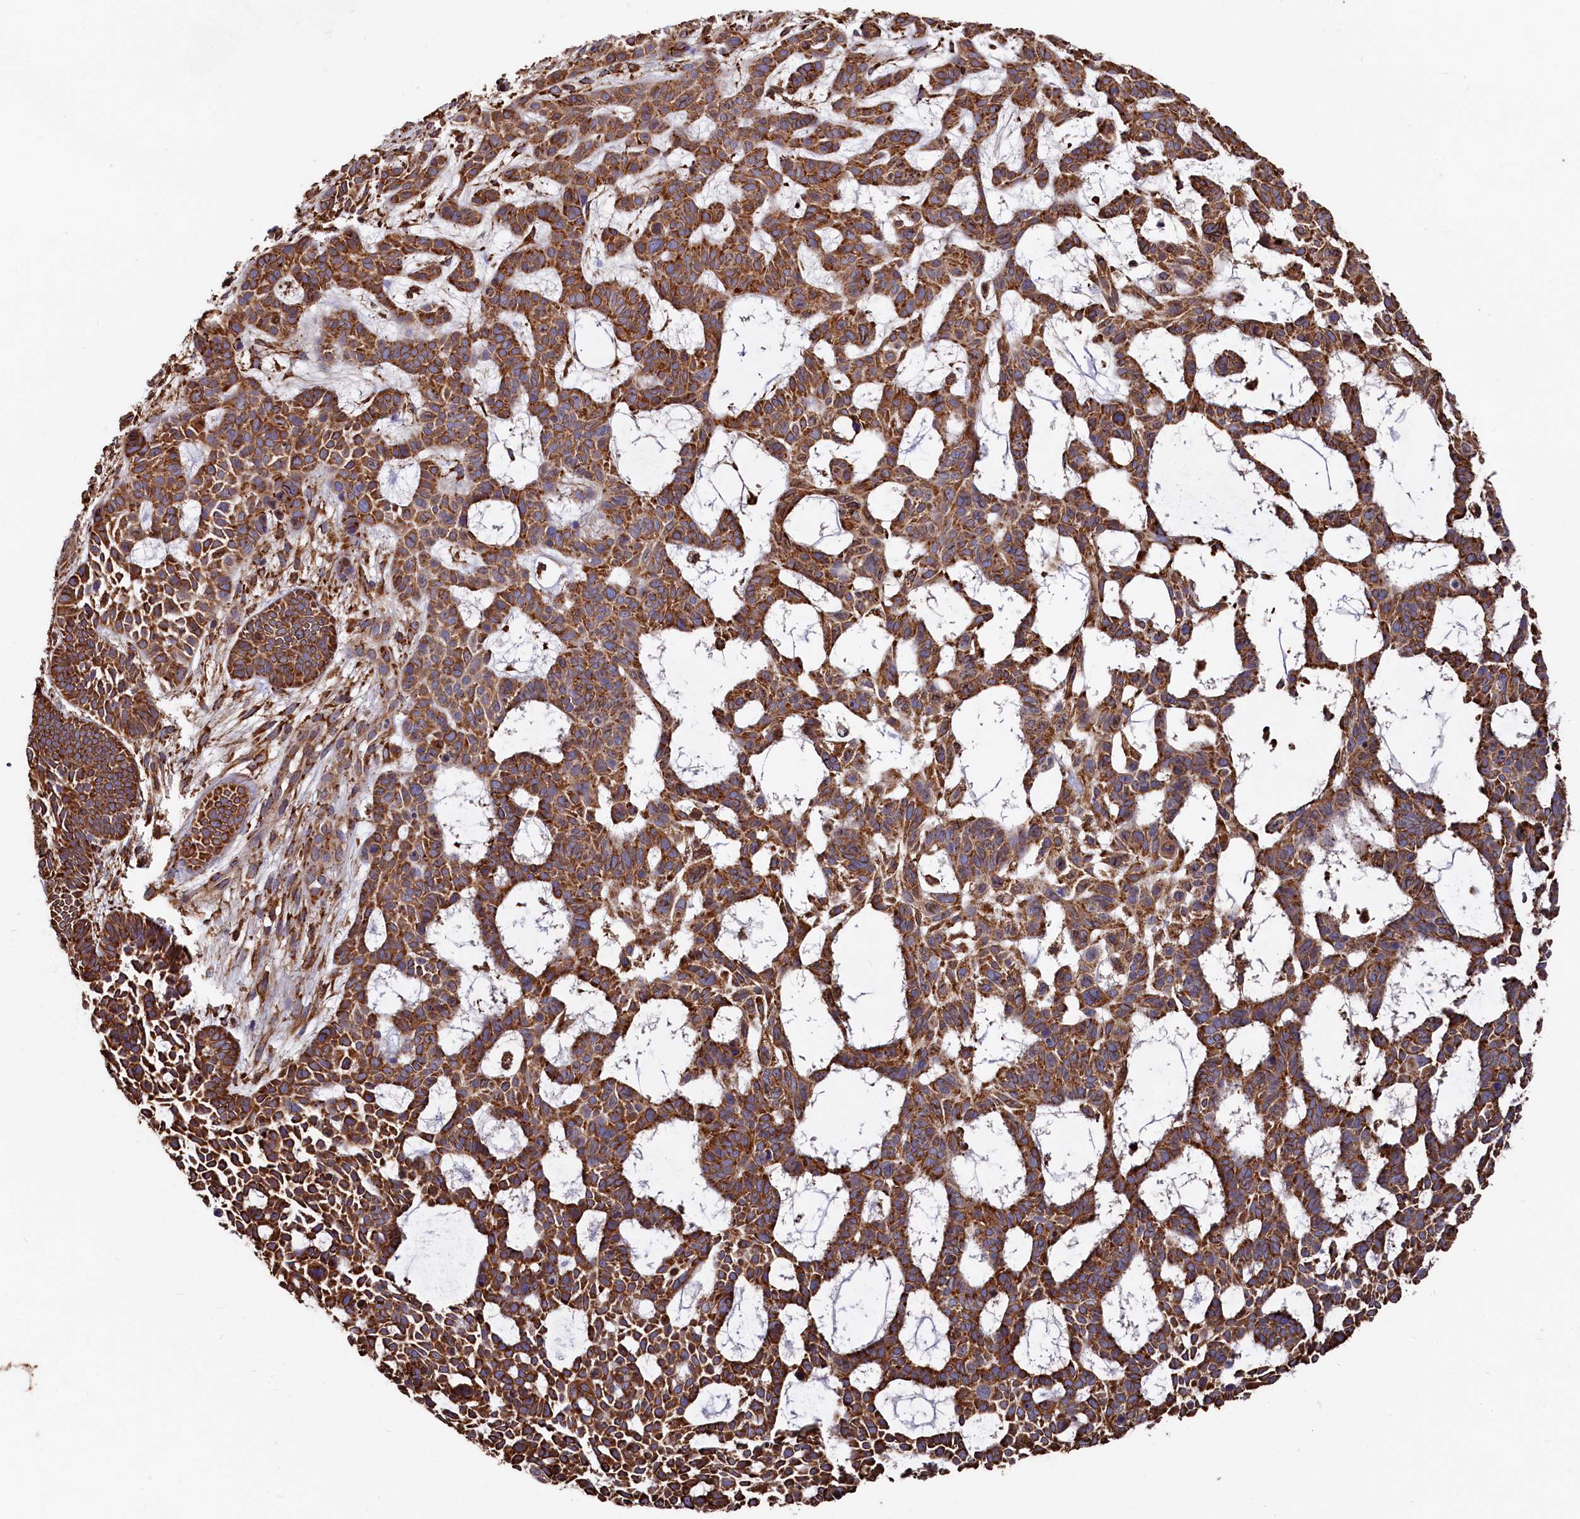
{"staining": {"intensity": "strong", "quantity": ">75%", "location": "cytoplasmic/membranous"}, "tissue": "skin cancer", "cell_type": "Tumor cells", "image_type": "cancer", "snomed": [{"axis": "morphology", "description": "Basal cell carcinoma"}, {"axis": "topography", "description": "Skin"}], "caption": "Immunohistochemical staining of skin basal cell carcinoma exhibits high levels of strong cytoplasmic/membranous expression in about >75% of tumor cells. The staining was performed using DAB to visualize the protein expression in brown, while the nuclei were stained in blue with hematoxylin (Magnification: 20x).", "gene": "NEURL1B", "patient": {"sex": "male", "age": 89}}